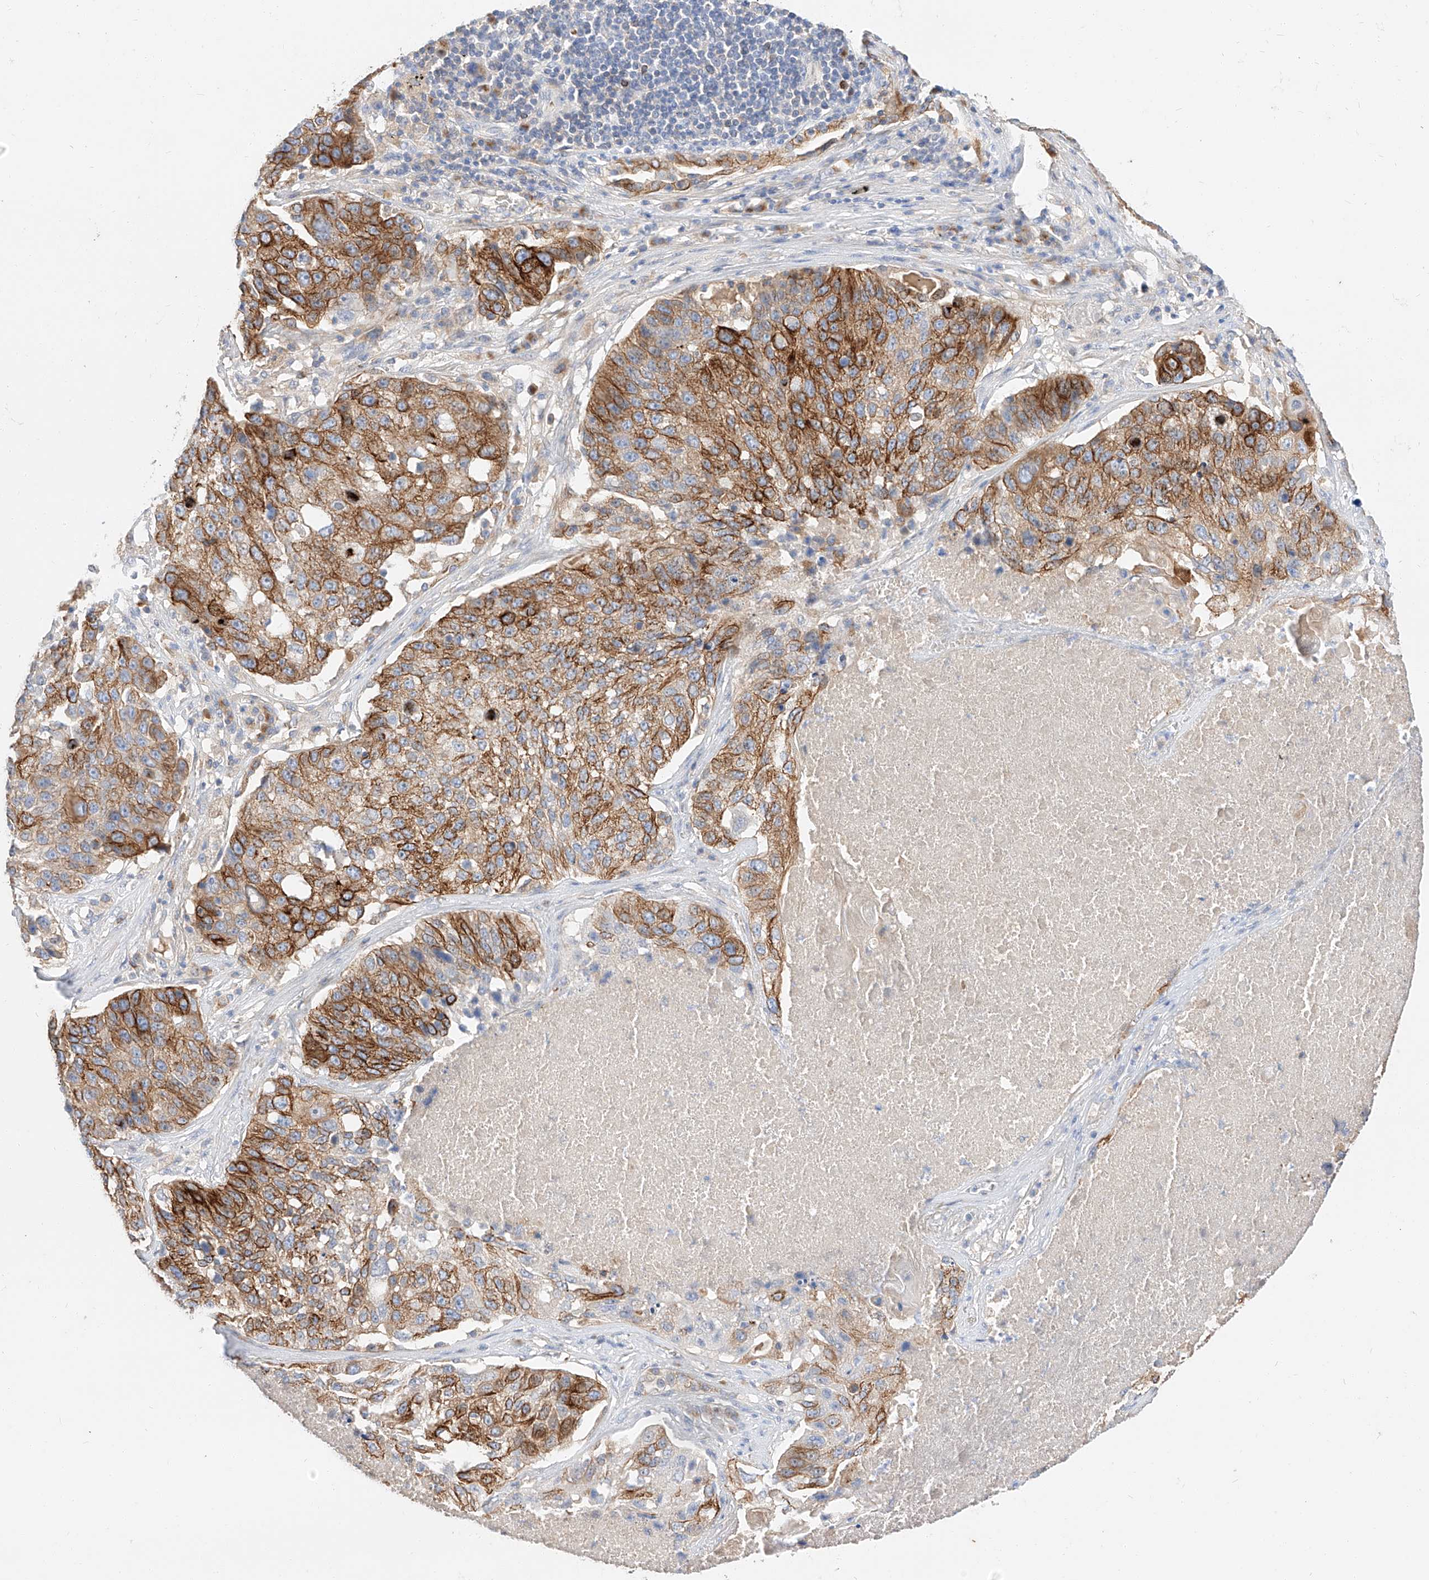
{"staining": {"intensity": "moderate", "quantity": ">75%", "location": "cytoplasmic/membranous"}, "tissue": "lung cancer", "cell_type": "Tumor cells", "image_type": "cancer", "snomed": [{"axis": "morphology", "description": "Squamous cell carcinoma, NOS"}, {"axis": "topography", "description": "Lung"}], "caption": "DAB (3,3'-diaminobenzidine) immunohistochemical staining of human squamous cell carcinoma (lung) exhibits moderate cytoplasmic/membranous protein expression in about >75% of tumor cells.", "gene": "MAP7", "patient": {"sex": "male", "age": 61}}